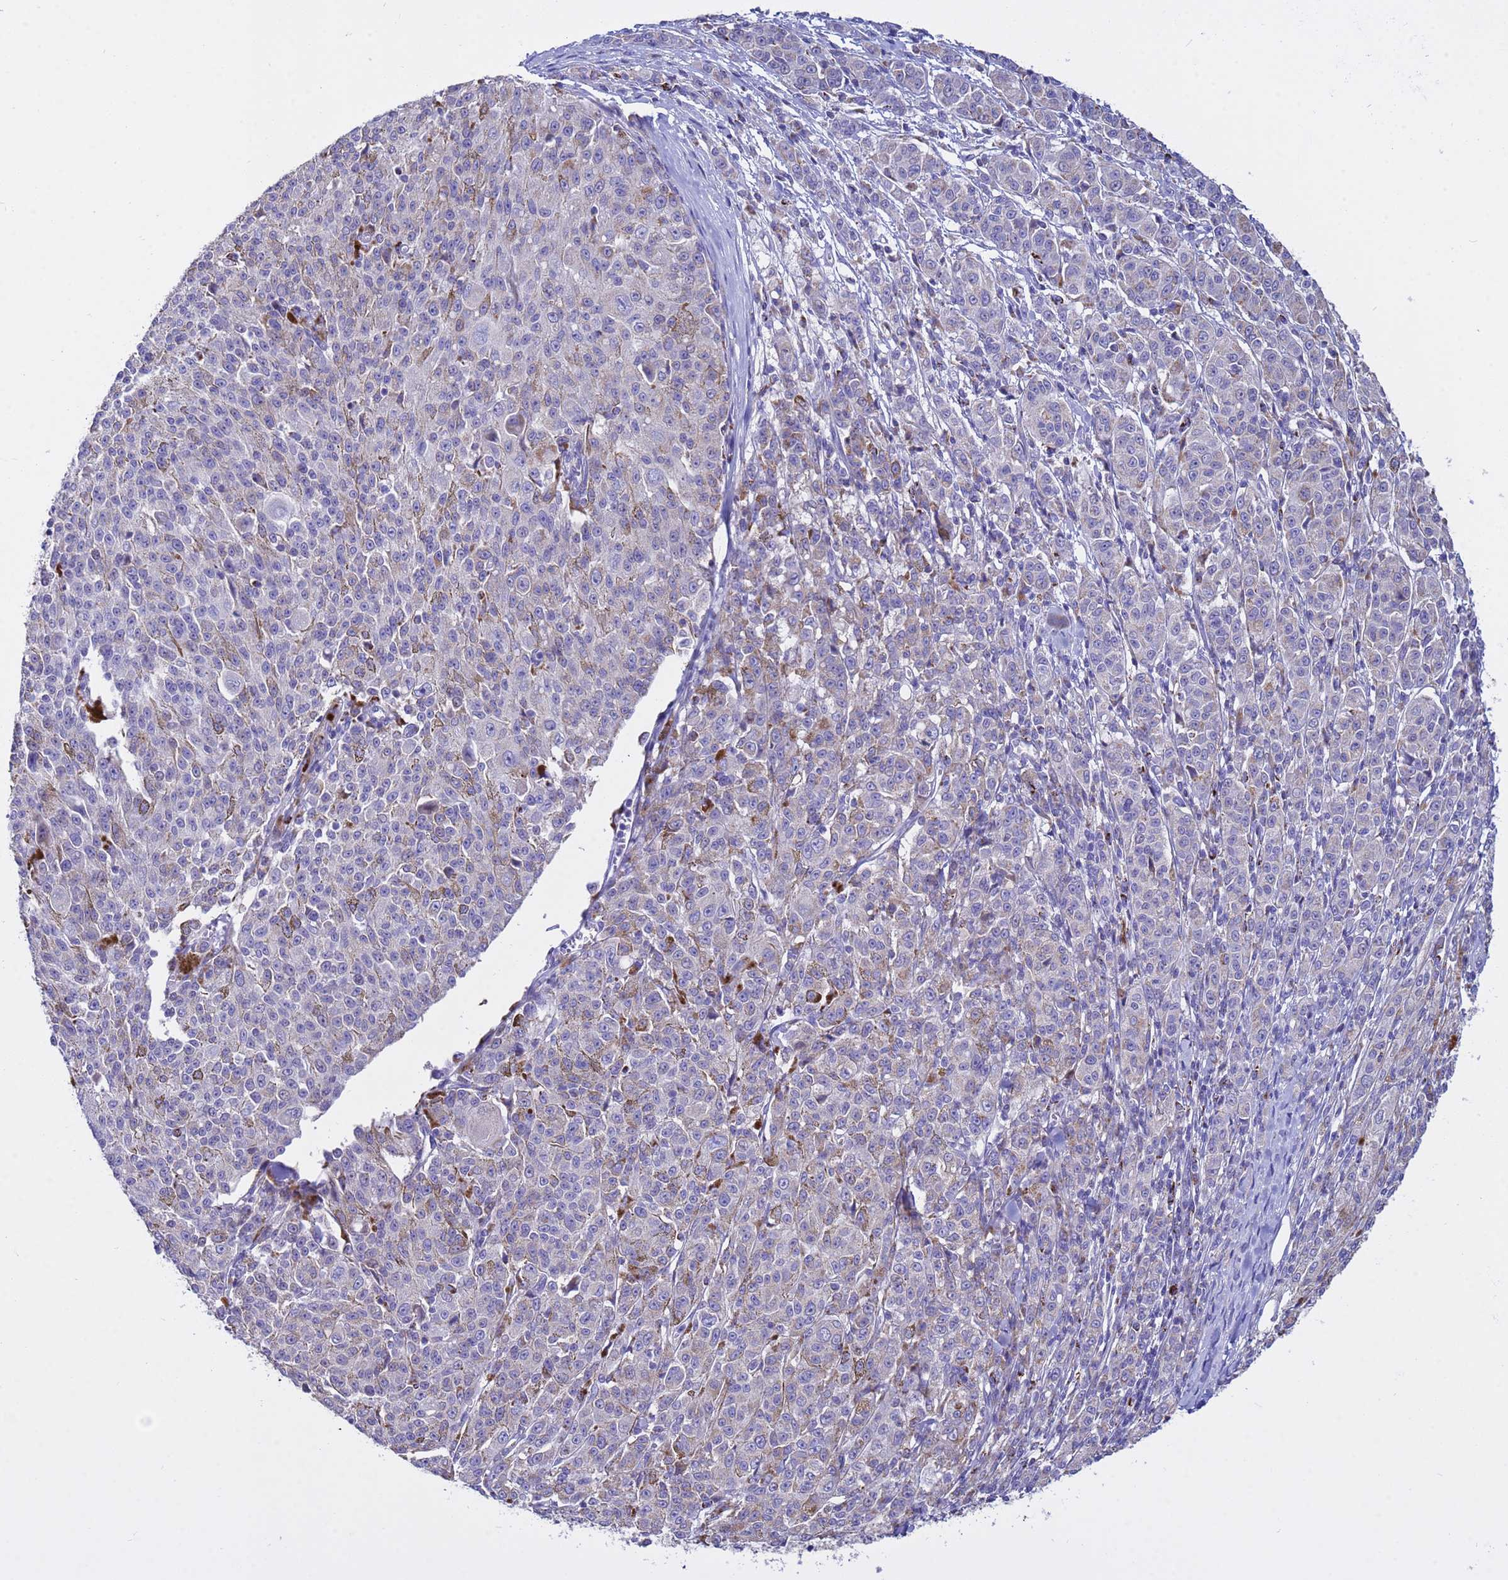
{"staining": {"intensity": "weak", "quantity": "<25%", "location": "cytoplasmic/membranous"}, "tissue": "melanoma", "cell_type": "Tumor cells", "image_type": "cancer", "snomed": [{"axis": "morphology", "description": "Malignant melanoma, NOS"}, {"axis": "topography", "description": "Skin"}], "caption": "A photomicrograph of melanoma stained for a protein displays no brown staining in tumor cells.", "gene": "TUBGCP3", "patient": {"sex": "female", "age": 52}}